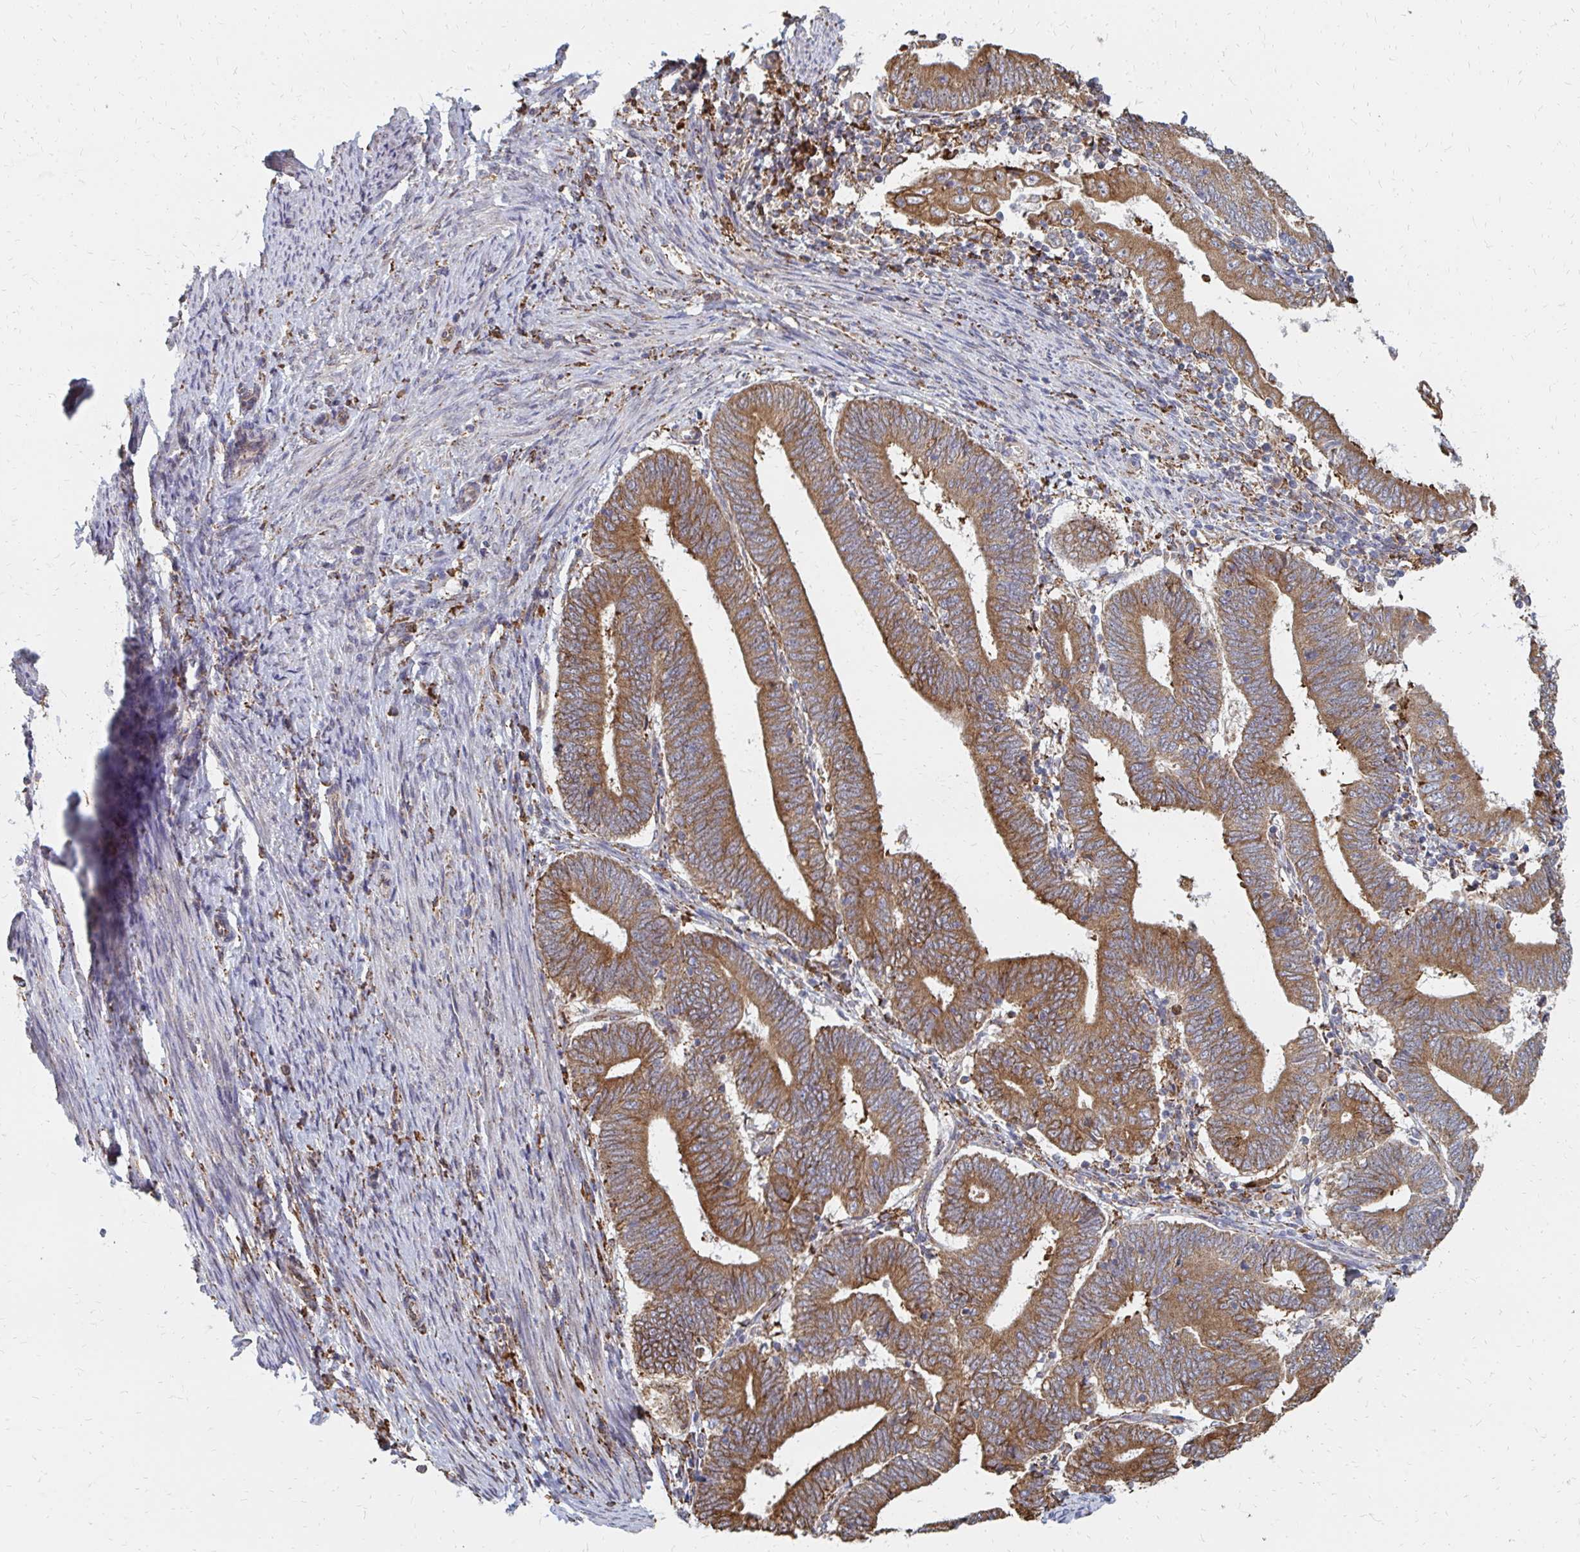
{"staining": {"intensity": "moderate", "quantity": ">75%", "location": "cytoplasmic/membranous"}, "tissue": "endometrial cancer", "cell_type": "Tumor cells", "image_type": "cancer", "snomed": [{"axis": "morphology", "description": "Adenocarcinoma, NOS"}, {"axis": "topography", "description": "Endometrium"}], "caption": "Moderate cytoplasmic/membranous positivity for a protein is appreciated in about >75% of tumor cells of endometrial adenocarcinoma using immunohistochemistry.", "gene": "PPP1R13L", "patient": {"sex": "female", "age": 70}}